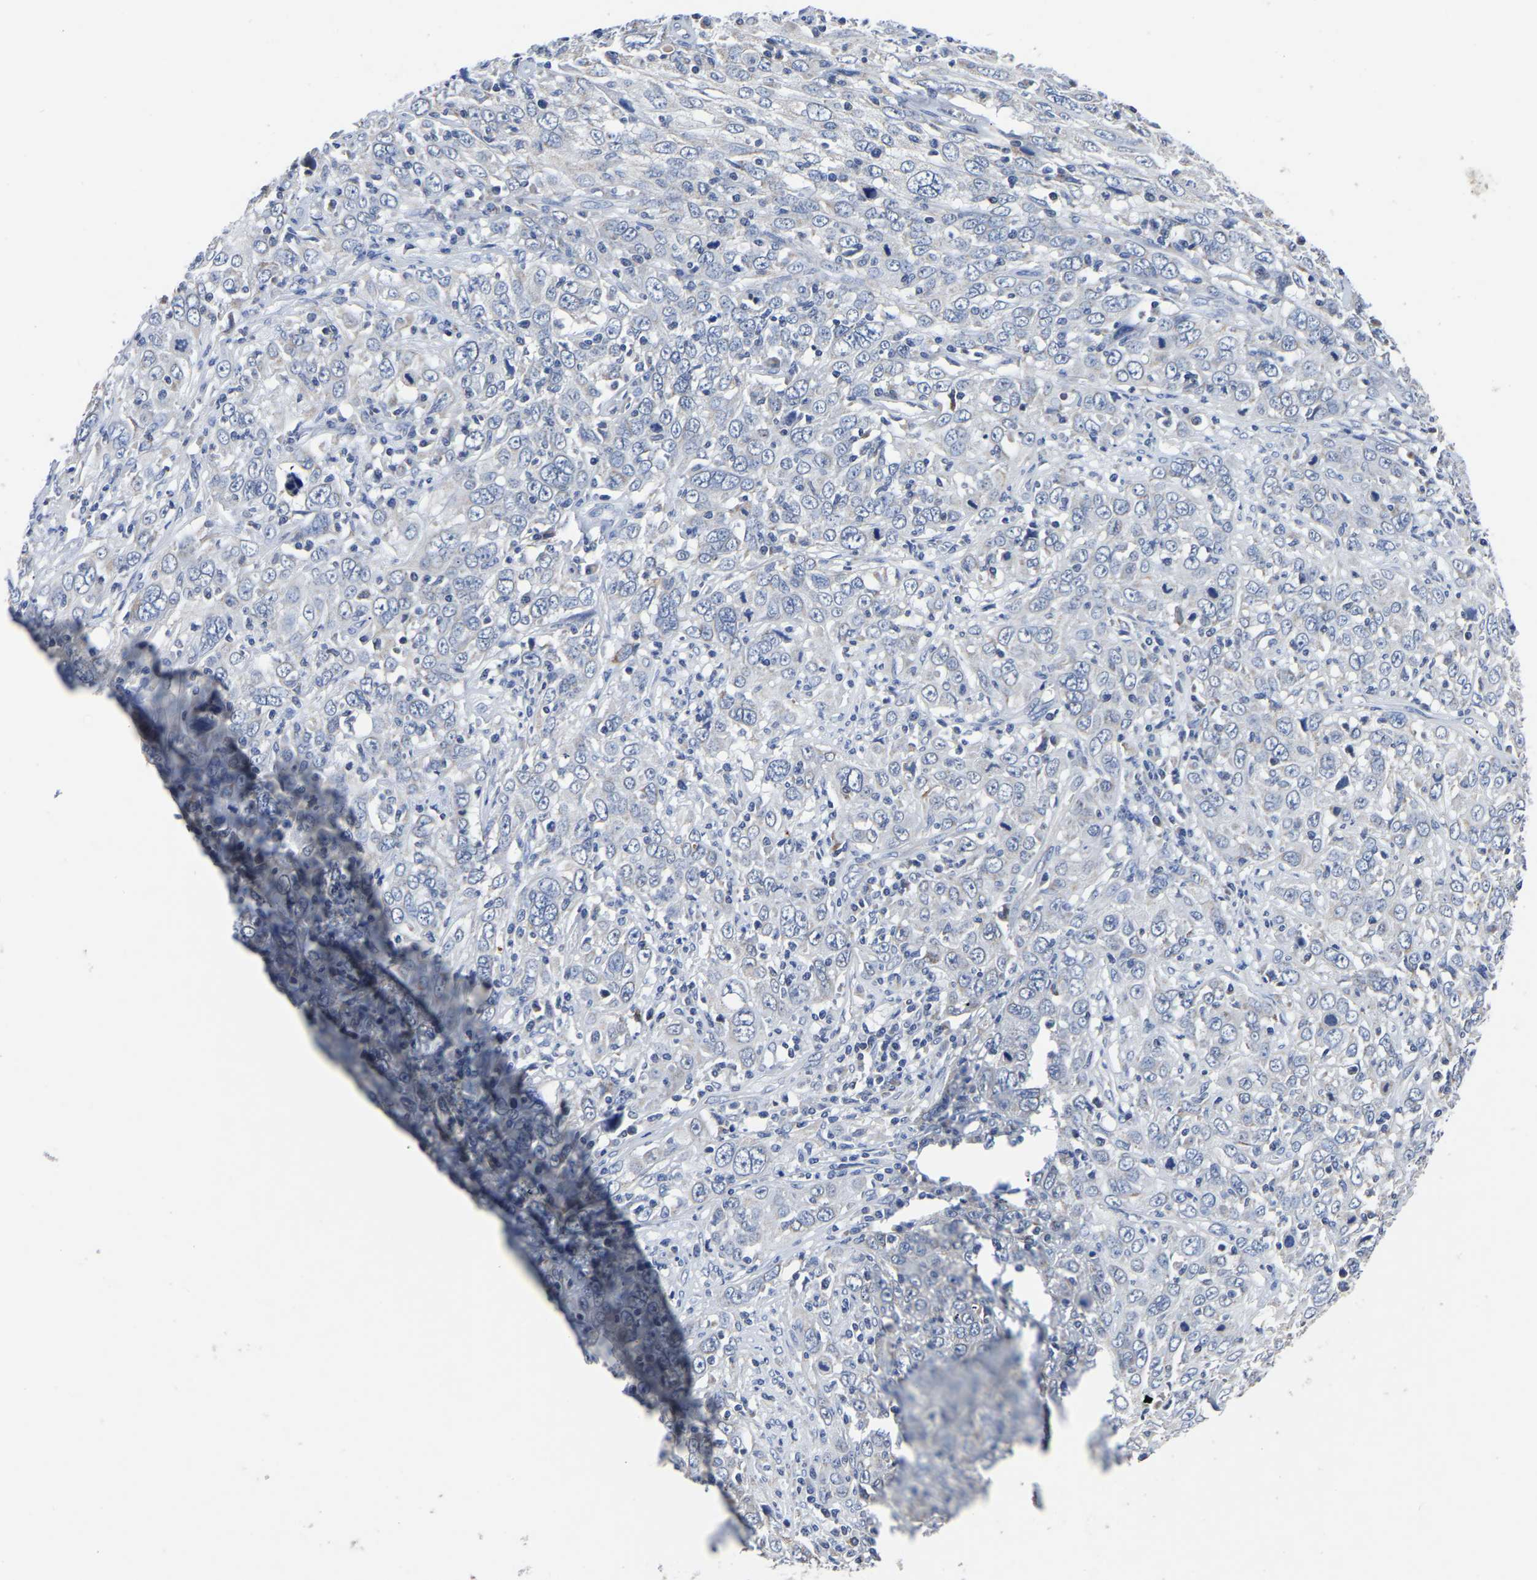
{"staining": {"intensity": "negative", "quantity": "none", "location": "none"}, "tissue": "cervical cancer", "cell_type": "Tumor cells", "image_type": "cancer", "snomed": [{"axis": "morphology", "description": "Squamous cell carcinoma, NOS"}, {"axis": "topography", "description": "Cervix"}], "caption": "IHC of human cervical cancer demonstrates no staining in tumor cells.", "gene": "FGD5", "patient": {"sex": "female", "age": 46}}